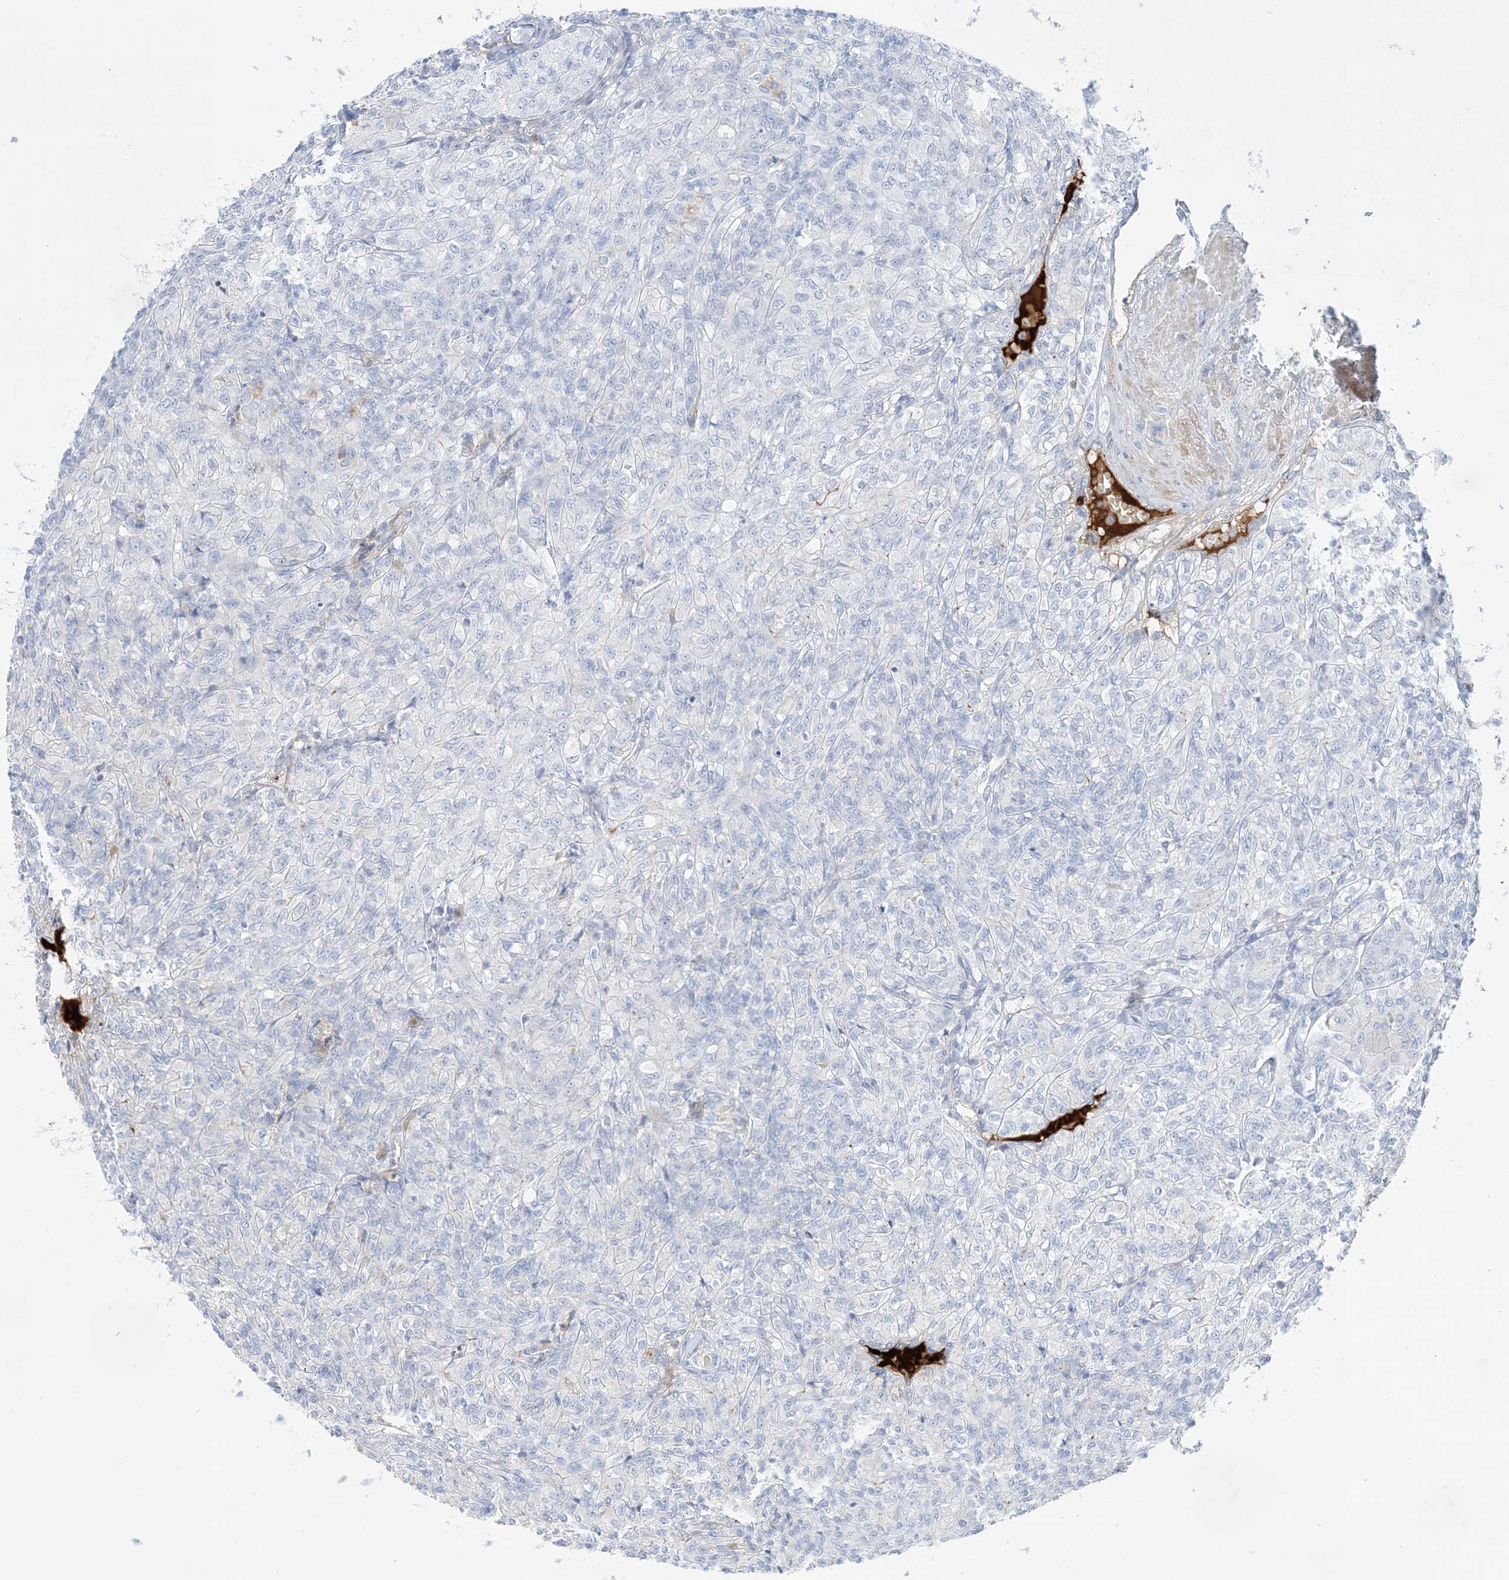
{"staining": {"intensity": "negative", "quantity": "none", "location": "none"}, "tissue": "renal cancer", "cell_type": "Tumor cells", "image_type": "cancer", "snomed": [{"axis": "morphology", "description": "Adenocarcinoma, NOS"}, {"axis": "topography", "description": "Kidney"}], "caption": "Tumor cells show no significant protein positivity in renal adenocarcinoma. The staining is performed using DAB brown chromogen with nuclei counter-stained in using hematoxylin.", "gene": "ATP11C", "patient": {"sex": "male", "age": 77}}